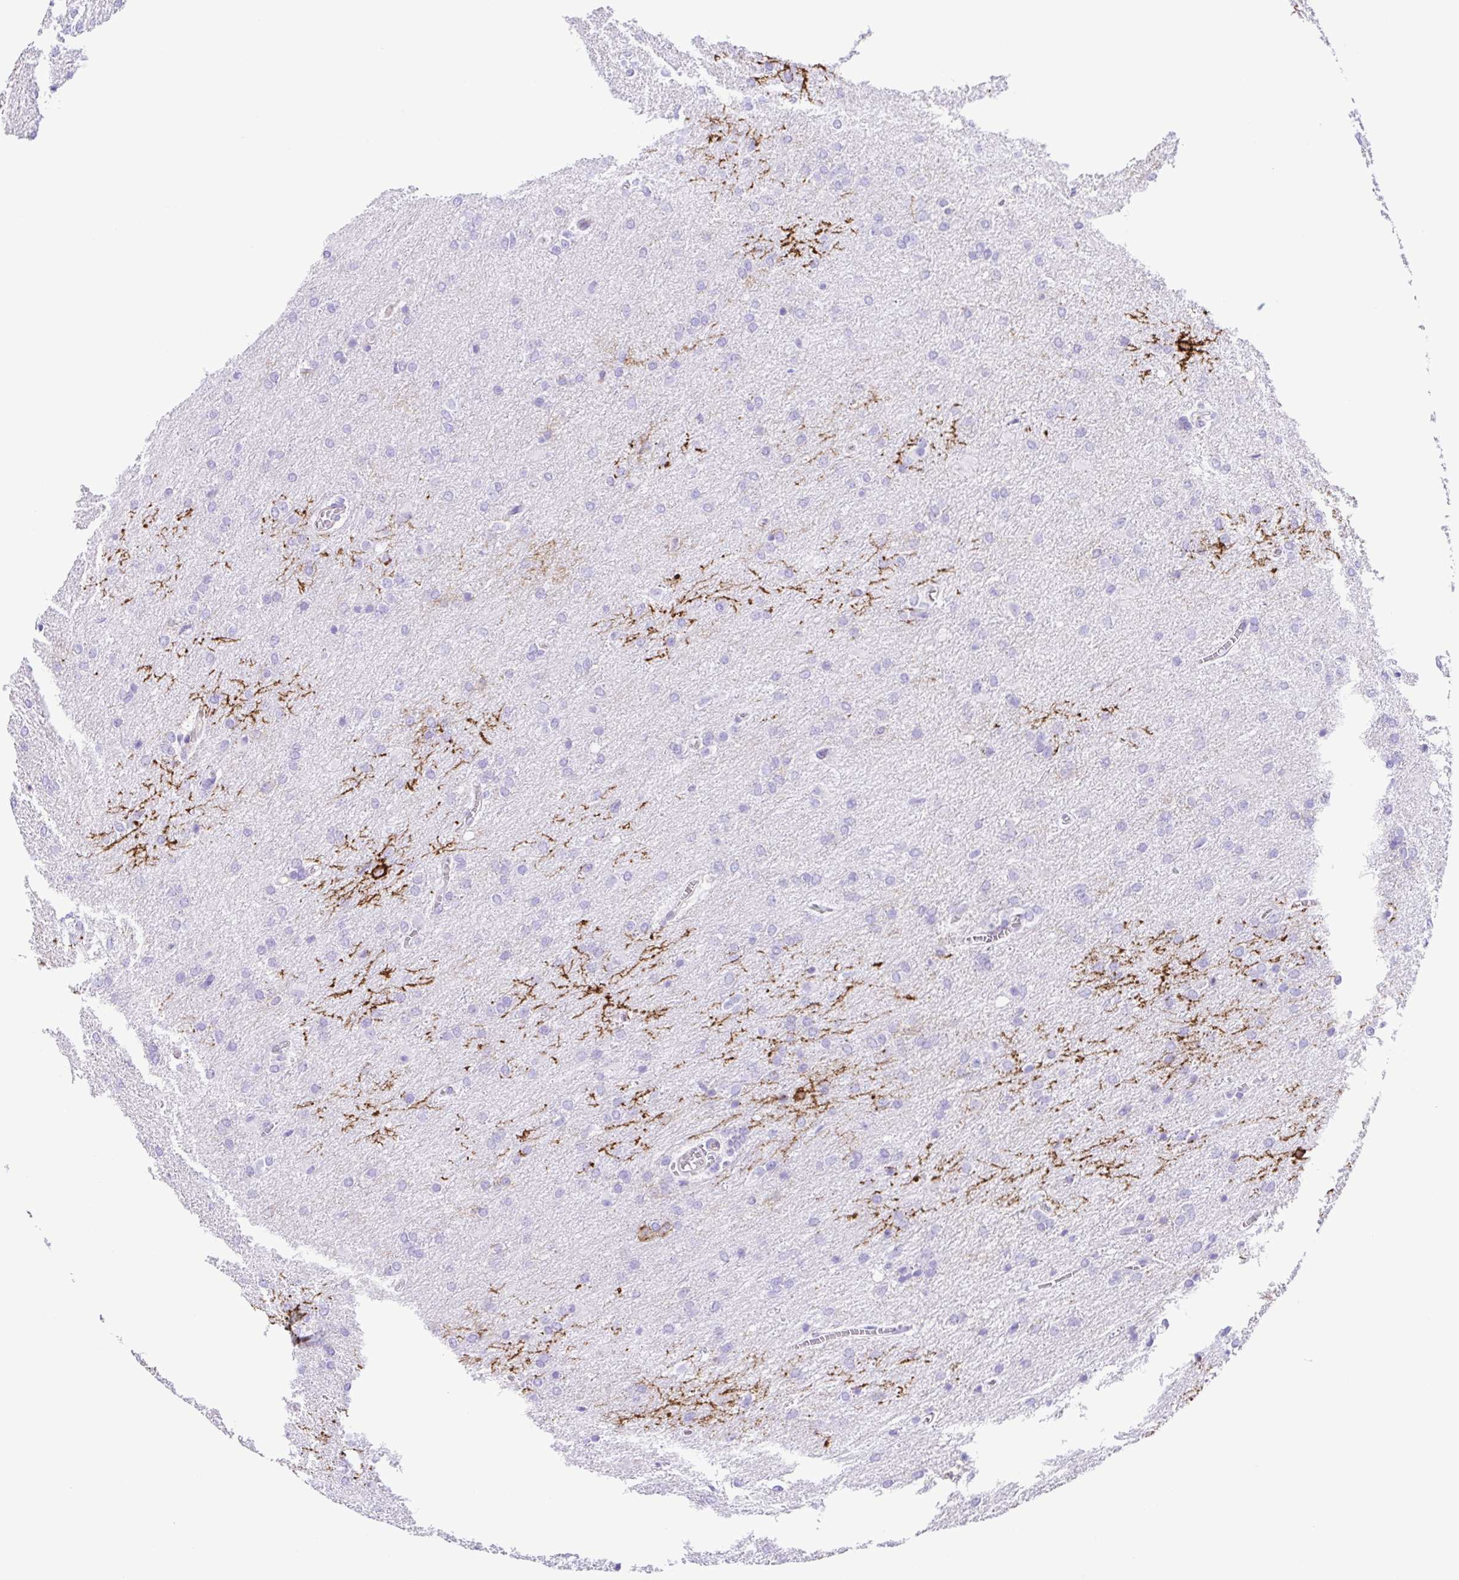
{"staining": {"intensity": "negative", "quantity": "none", "location": "none"}, "tissue": "glioma", "cell_type": "Tumor cells", "image_type": "cancer", "snomed": [{"axis": "morphology", "description": "Glioma, malignant, High grade"}, {"axis": "topography", "description": "Brain"}], "caption": "DAB (3,3'-diaminobenzidine) immunohistochemical staining of high-grade glioma (malignant) demonstrates no significant expression in tumor cells. (Stains: DAB (3,3'-diaminobenzidine) IHC with hematoxylin counter stain, Microscopy: brightfield microscopy at high magnification).", "gene": "GPR17", "patient": {"sex": "male", "age": 68}}